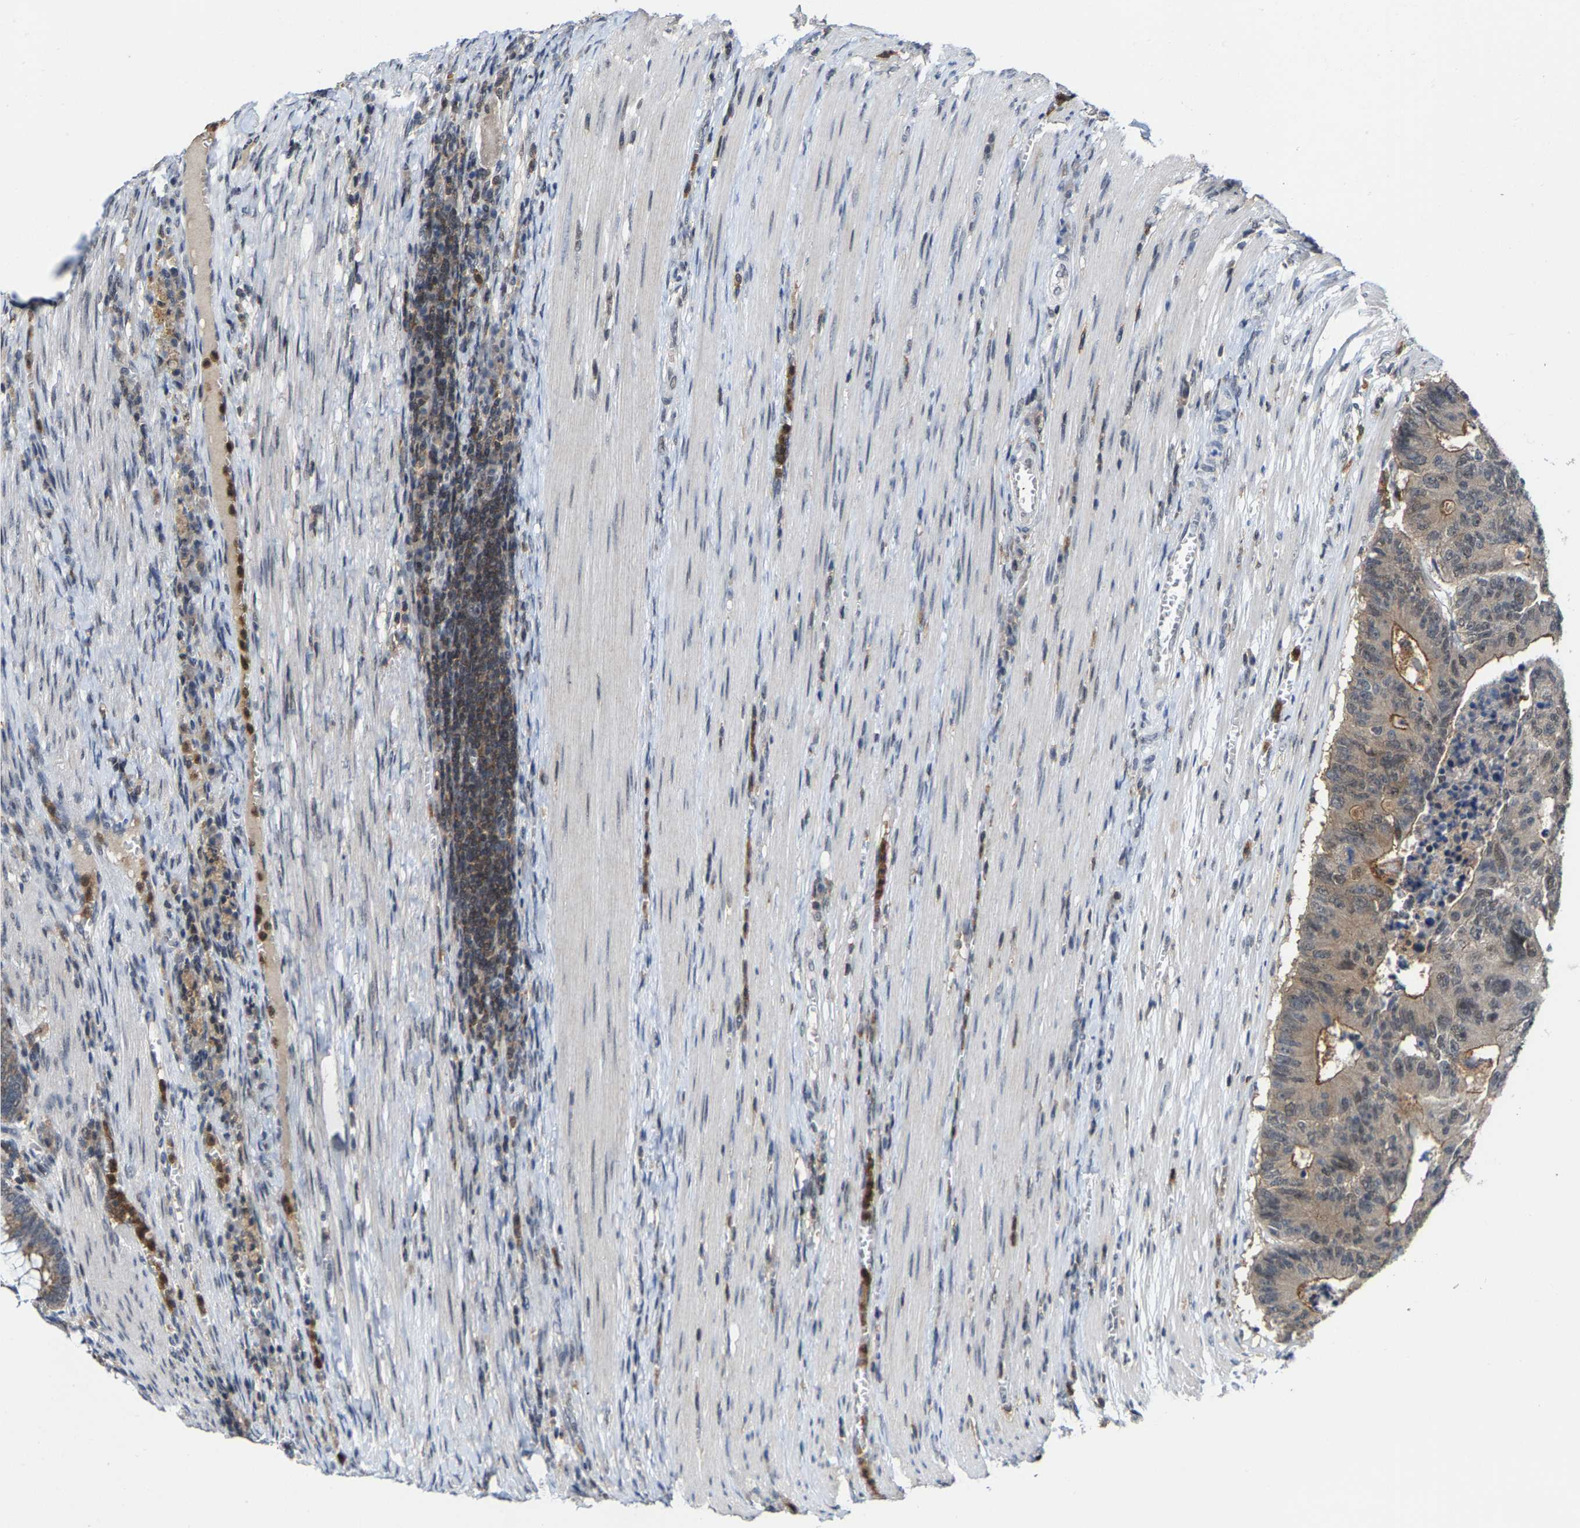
{"staining": {"intensity": "weak", "quantity": "<25%", "location": "cytoplasmic/membranous,nuclear"}, "tissue": "colorectal cancer", "cell_type": "Tumor cells", "image_type": "cancer", "snomed": [{"axis": "morphology", "description": "Adenocarcinoma, NOS"}, {"axis": "topography", "description": "Colon"}], "caption": "High magnification brightfield microscopy of colorectal adenocarcinoma stained with DAB (brown) and counterstained with hematoxylin (blue): tumor cells show no significant positivity.", "gene": "FGD3", "patient": {"sex": "male", "age": 87}}